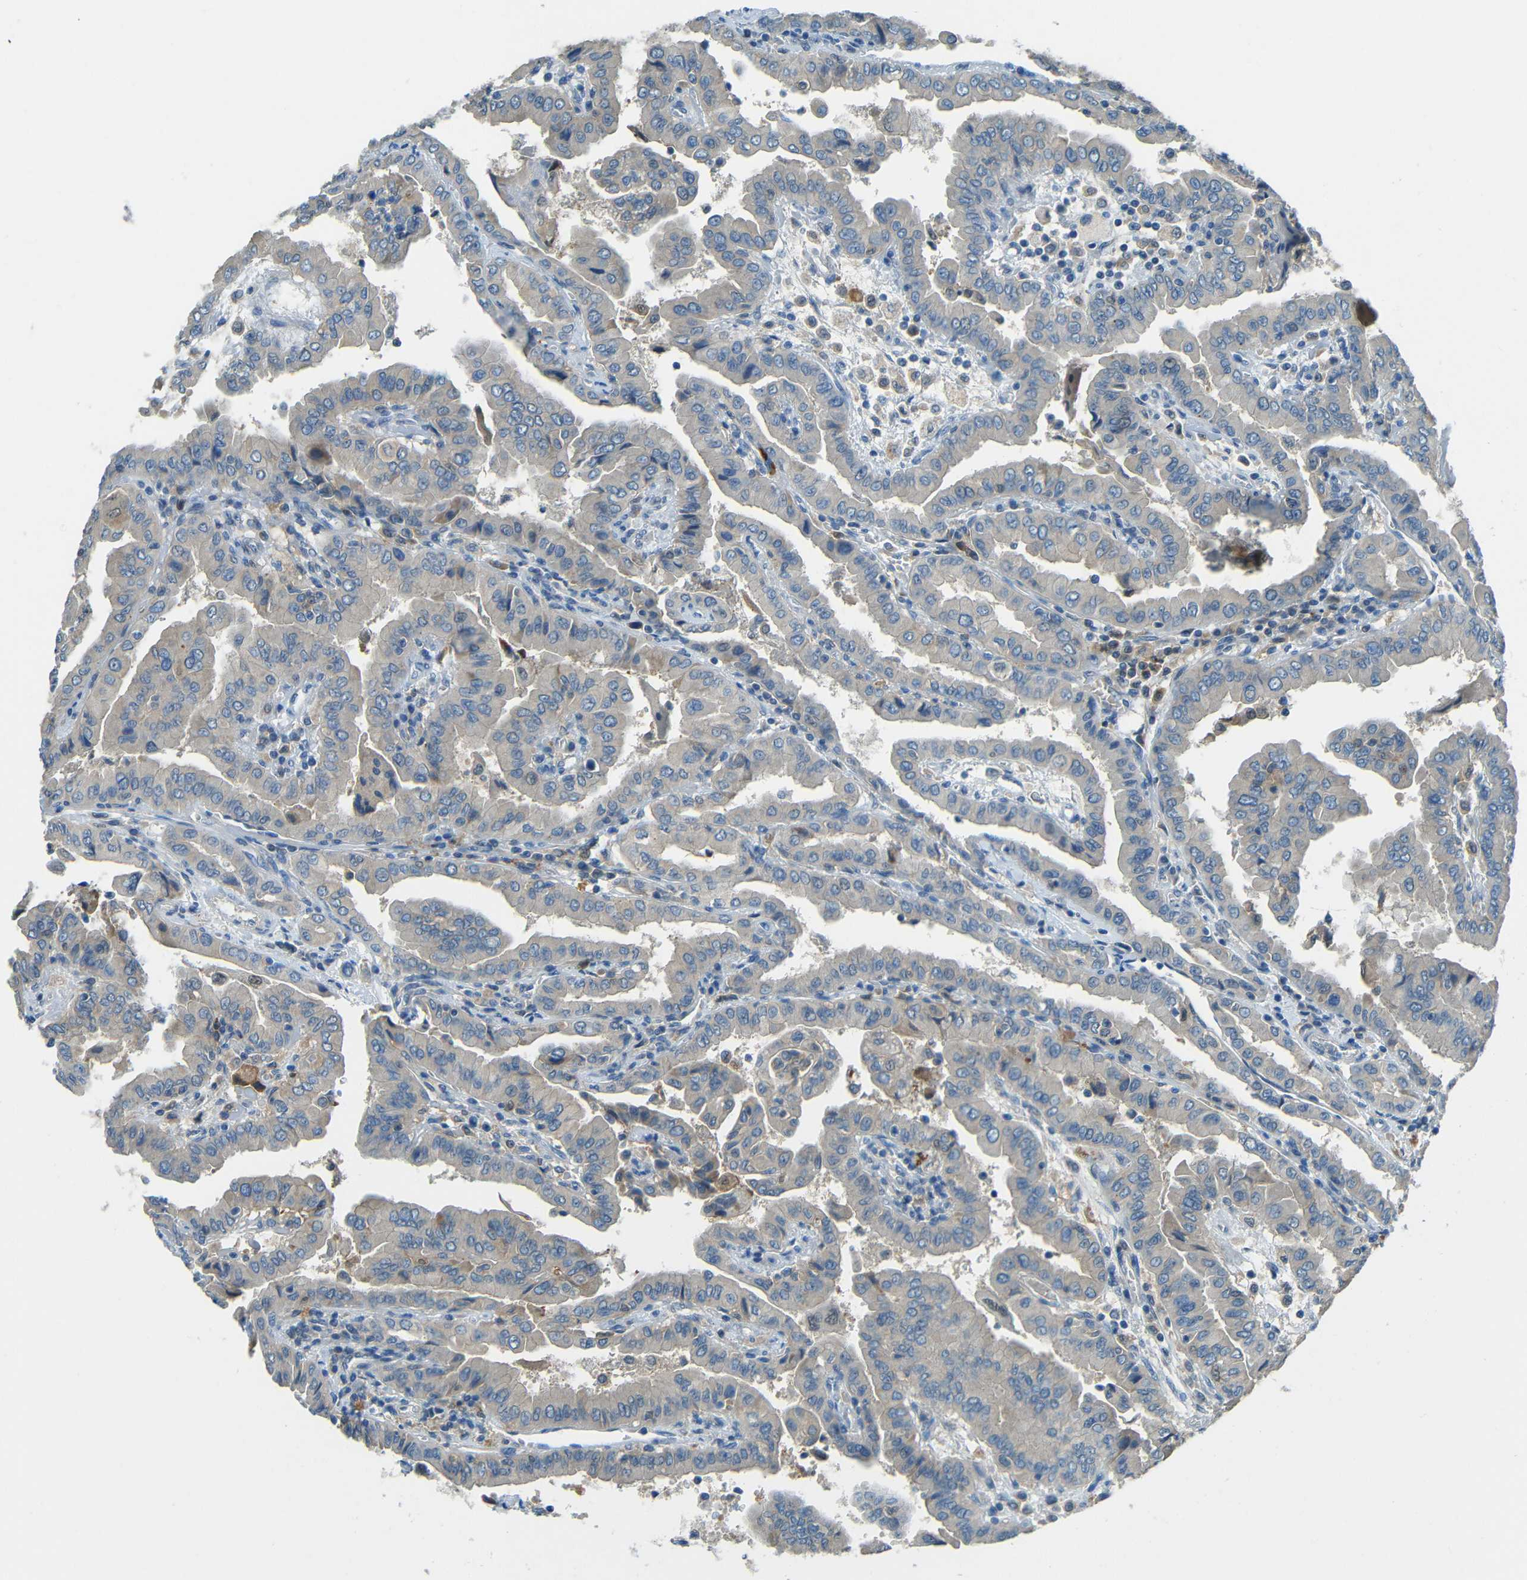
{"staining": {"intensity": "weak", "quantity": "<25%", "location": "cytoplasmic/membranous"}, "tissue": "thyroid cancer", "cell_type": "Tumor cells", "image_type": "cancer", "snomed": [{"axis": "morphology", "description": "Papillary adenocarcinoma, NOS"}, {"axis": "topography", "description": "Thyroid gland"}], "caption": "DAB immunohistochemical staining of human thyroid cancer (papillary adenocarcinoma) exhibits no significant staining in tumor cells.", "gene": "CYP26B1", "patient": {"sex": "male", "age": 33}}